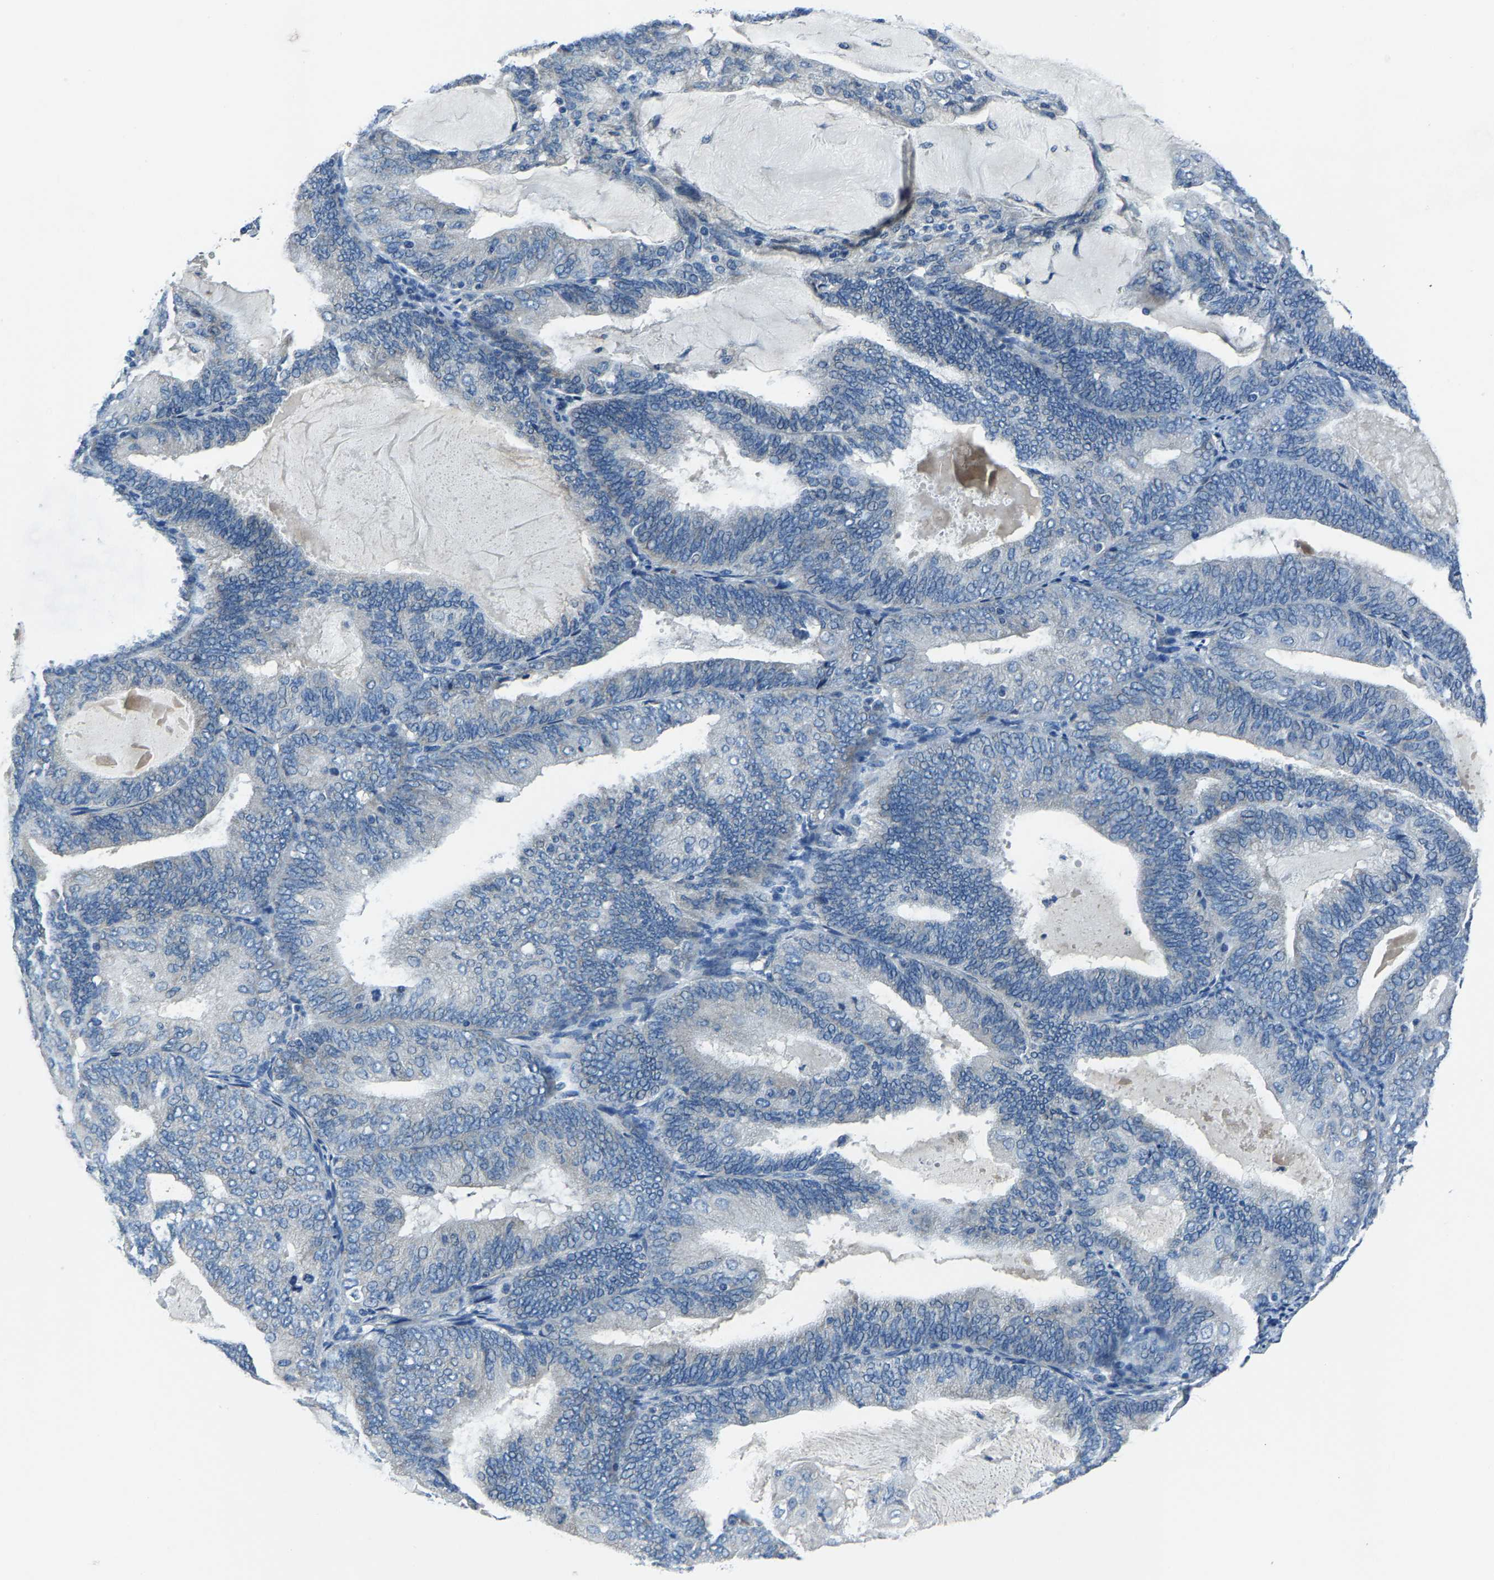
{"staining": {"intensity": "negative", "quantity": "none", "location": "none"}, "tissue": "endometrial cancer", "cell_type": "Tumor cells", "image_type": "cancer", "snomed": [{"axis": "morphology", "description": "Adenocarcinoma, NOS"}, {"axis": "topography", "description": "Endometrium"}], "caption": "An image of human endometrial cancer is negative for staining in tumor cells. (DAB (3,3'-diaminobenzidine) immunohistochemistry, high magnification).", "gene": "ADAM2", "patient": {"sex": "female", "age": 81}}